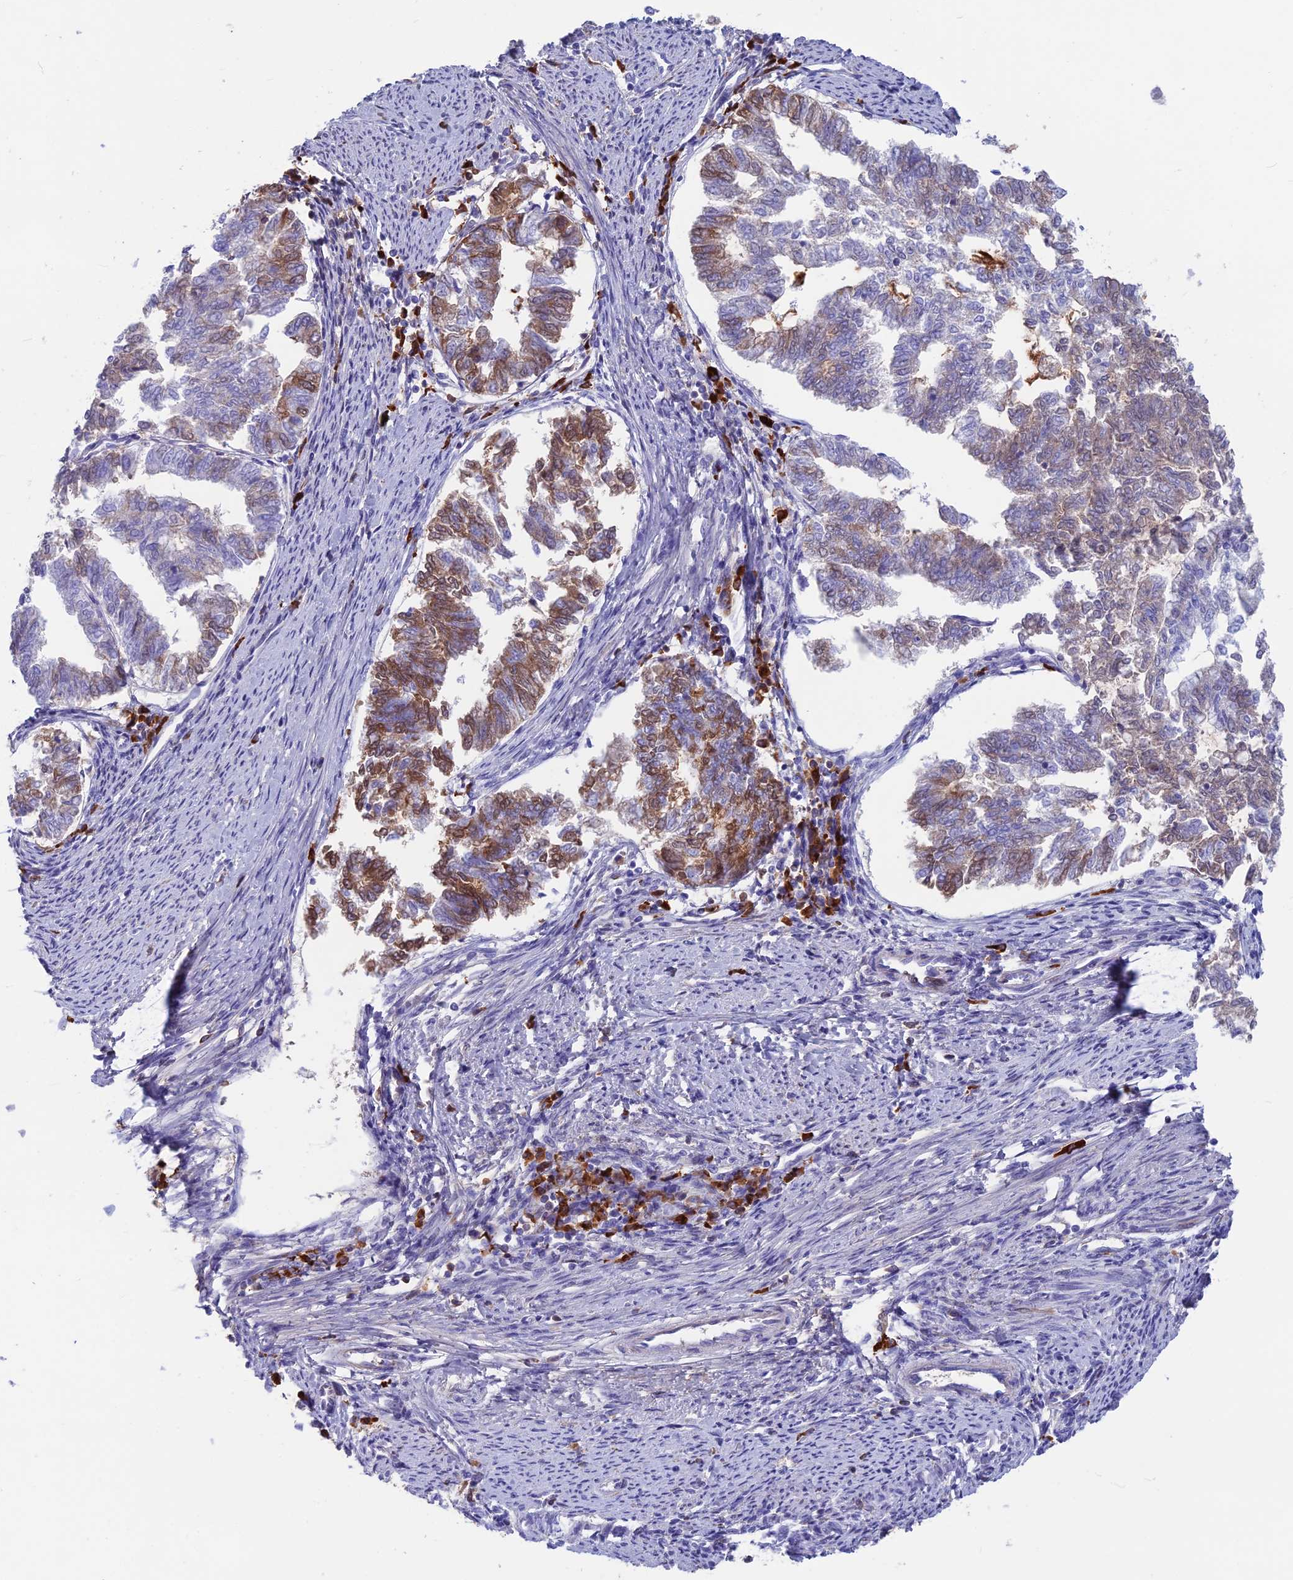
{"staining": {"intensity": "moderate", "quantity": "25%-75%", "location": "cytoplasmic/membranous"}, "tissue": "endometrial cancer", "cell_type": "Tumor cells", "image_type": "cancer", "snomed": [{"axis": "morphology", "description": "Adenocarcinoma, NOS"}, {"axis": "topography", "description": "Endometrium"}], "caption": "High-power microscopy captured an immunohistochemistry (IHC) histopathology image of endometrial cancer, revealing moderate cytoplasmic/membranous expression in approximately 25%-75% of tumor cells.", "gene": "SNAP91", "patient": {"sex": "female", "age": 79}}